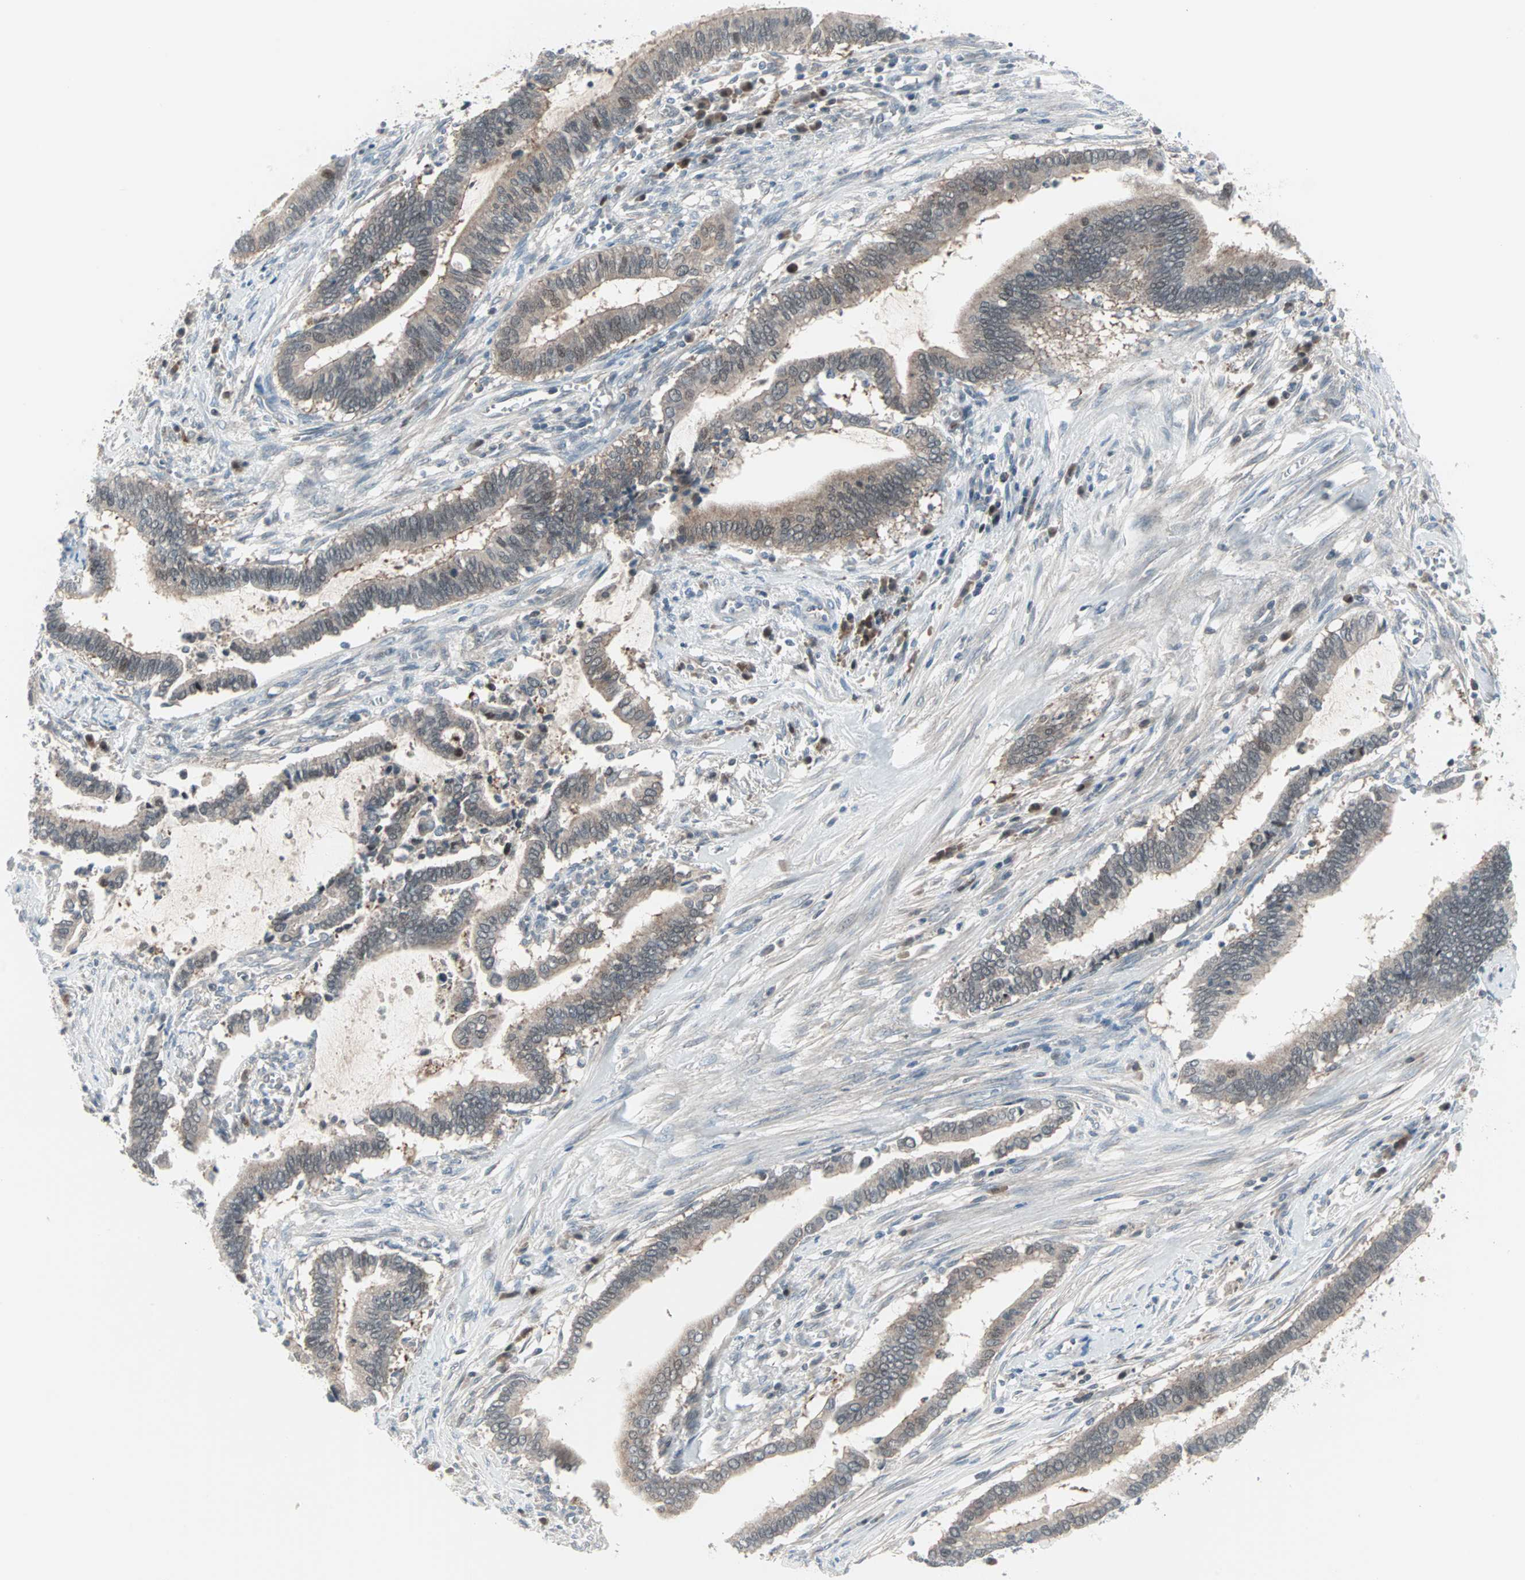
{"staining": {"intensity": "weak", "quantity": "25%-75%", "location": "cytoplasmic/membranous"}, "tissue": "cervical cancer", "cell_type": "Tumor cells", "image_type": "cancer", "snomed": [{"axis": "morphology", "description": "Adenocarcinoma, NOS"}, {"axis": "topography", "description": "Cervix"}], "caption": "Cervical cancer (adenocarcinoma) stained with a protein marker reveals weak staining in tumor cells.", "gene": "CASP3", "patient": {"sex": "female", "age": 44}}